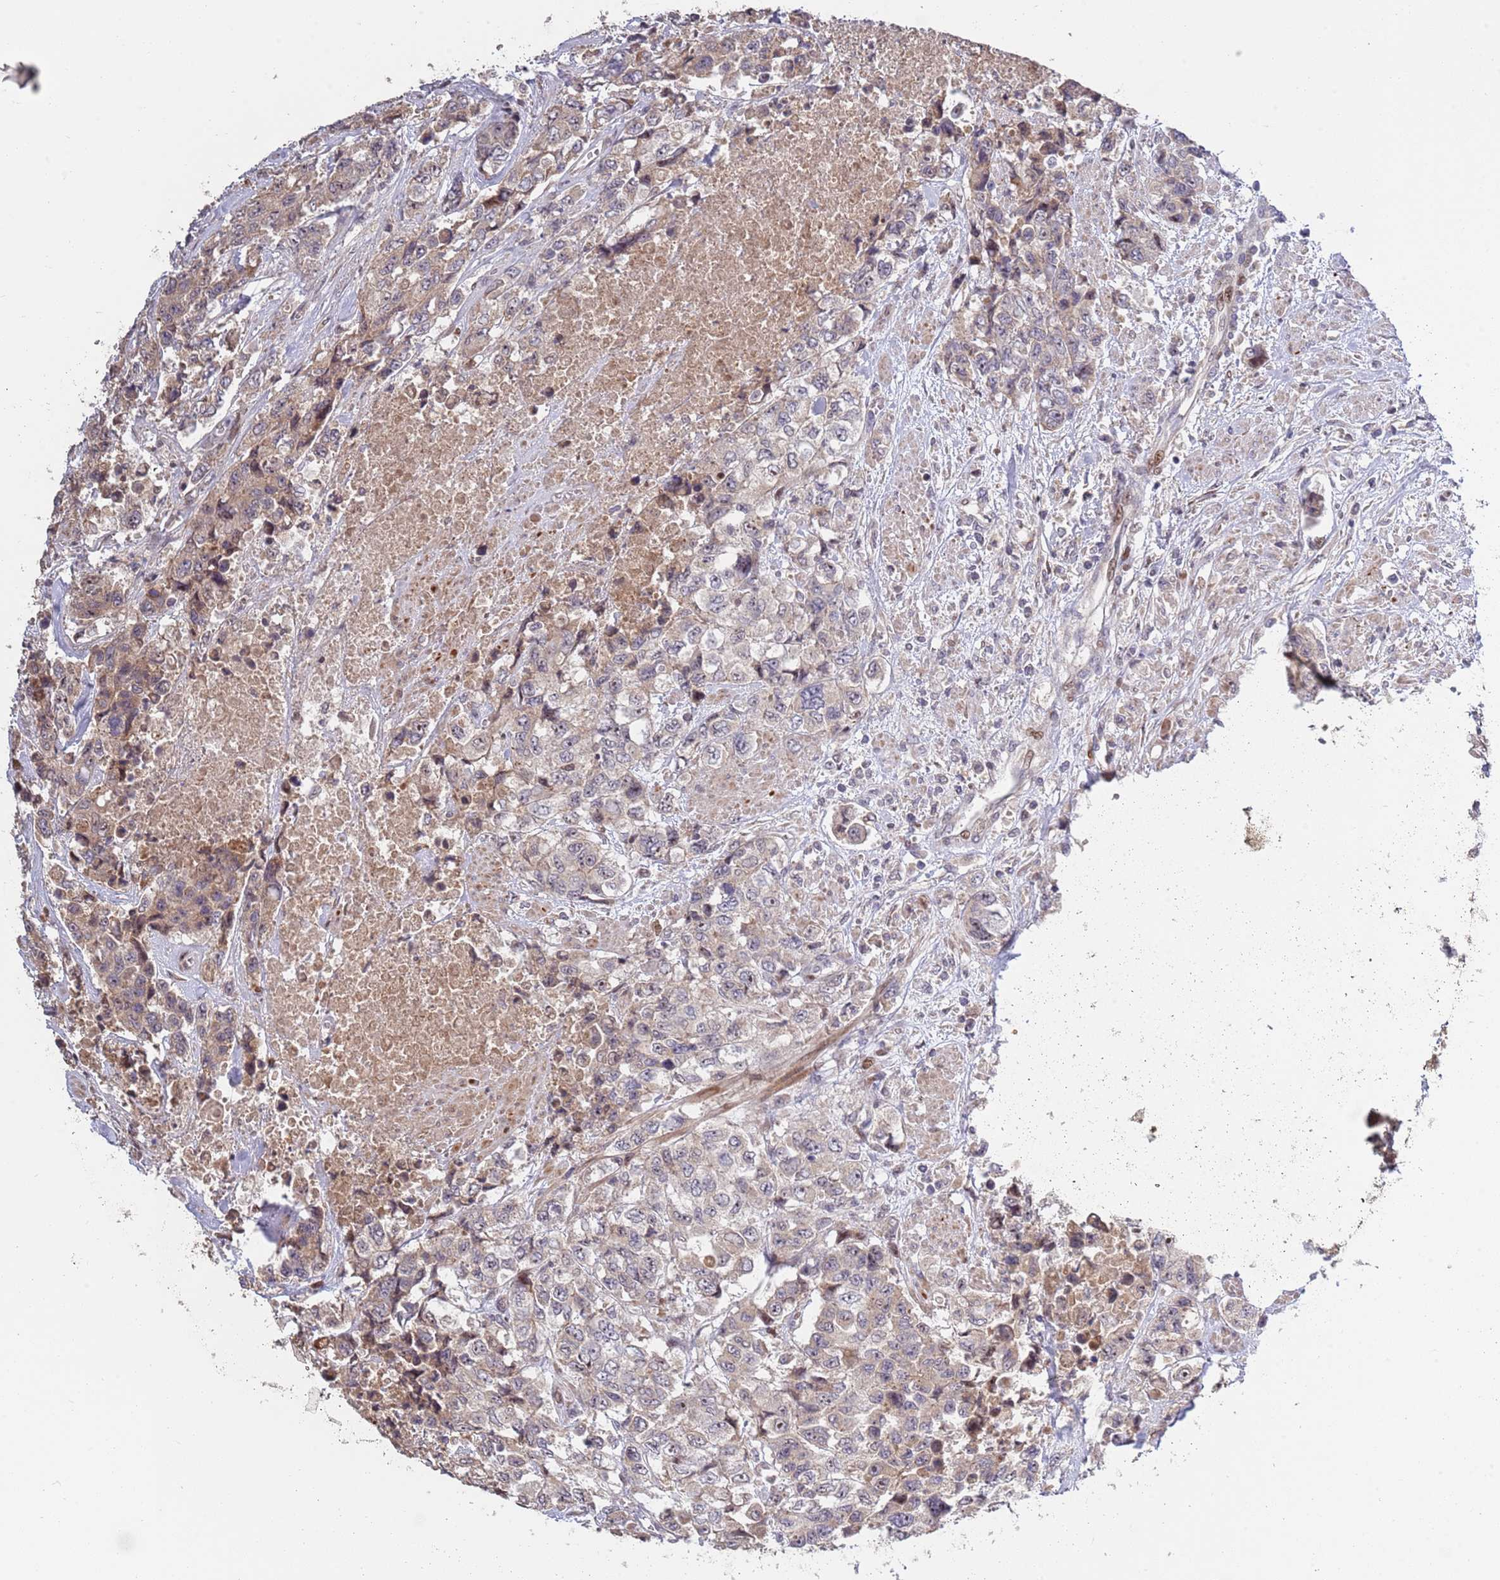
{"staining": {"intensity": "weak", "quantity": "<25%", "location": "nuclear"}, "tissue": "urothelial cancer", "cell_type": "Tumor cells", "image_type": "cancer", "snomed": [{"axis": "morphology", "description": "Urothelial carcinoma, High grade"}, {"axis": "topography", "description": "Urinary bladder"}], "caption": "Tumor cells are negative for protein expression in human high-grade urothelial carcinoma.", "gene": "SYNDIG1L", "patient": {"sex": "female", "age": 78}}